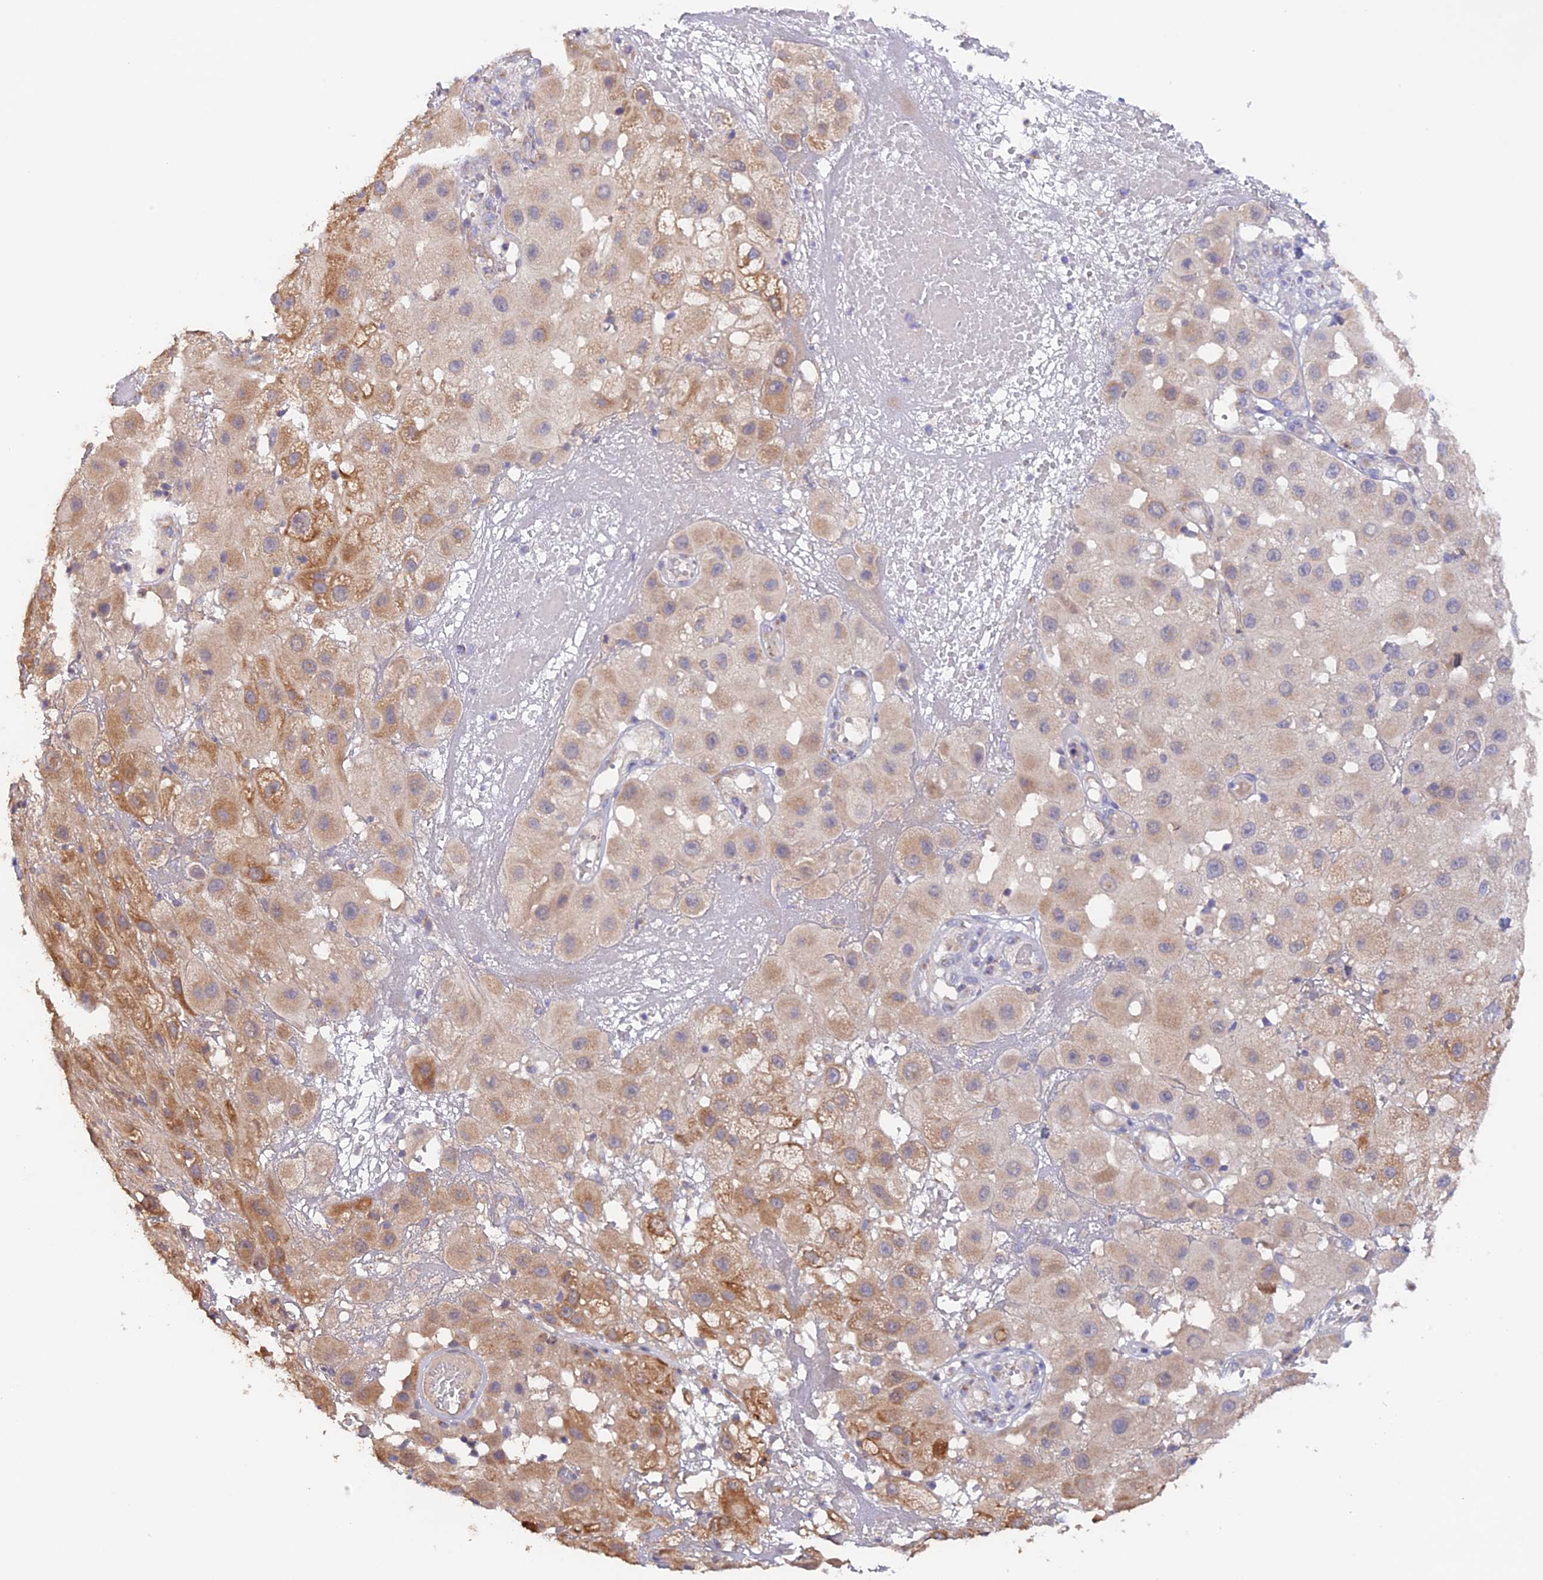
{"staining": {"intensity": "moderate", "quantity": "25%-75%", "location": "cytoplasmic/membranous"}, "tissue": "melanoma", "cell_type": "Tumor cells", "image_type": "cancer", "snomed": [{"axis": "morphology", "description": "Malignant melanoma, NOS"}, {"axis": "topography", "description": "Skin"}], "caption": "A photomicrograph showing moderate cytoplasmic/membranous staining in about 25%-75% of tumor cells in melanoma, as visualized by brown immunohistochemical staining.", "gene": "TANGO6", "patient": {"sex": "female", "age": 81}}